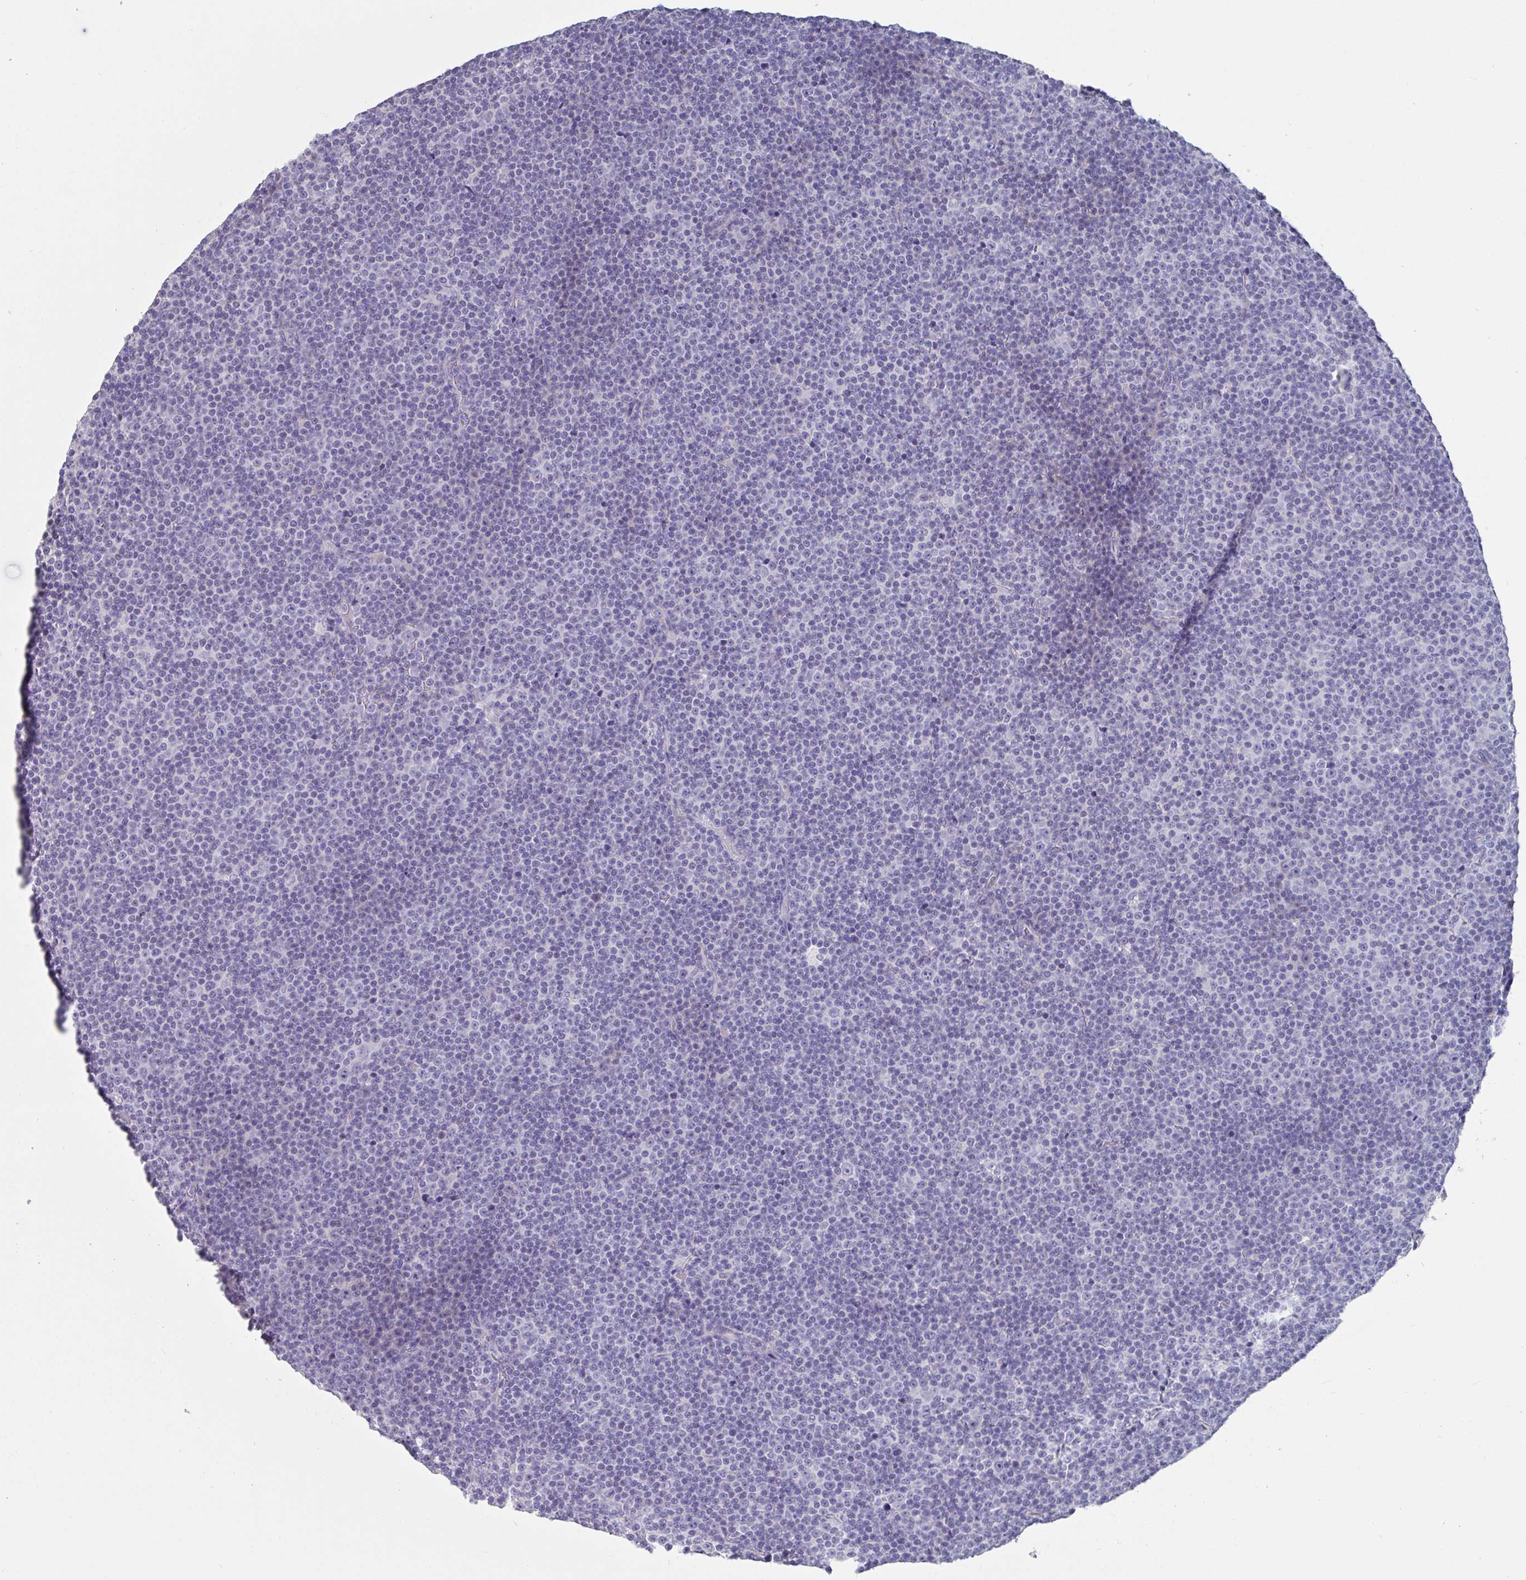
{"staining": {"intensity": "negative", "quantity": "none", "location": "none"}, "tissue": "lymphoma", "cell_type": "Tumor cells", "image_type": "cancer", "snomed": [{"axis": "morphology", "description": "Malignant lymphoma, non-Hodgkin's type, Low grade"}, {"axis": "topography", "description": "Lymph node"}], "caption": "Immunohistochemistry (IHC) micrograph of human lymphoma stained for a protein (brown), which exhibits no expression in tumor cells.", "gene": "SLC44A4", "patient": {"sex": "female", "age": 67}}